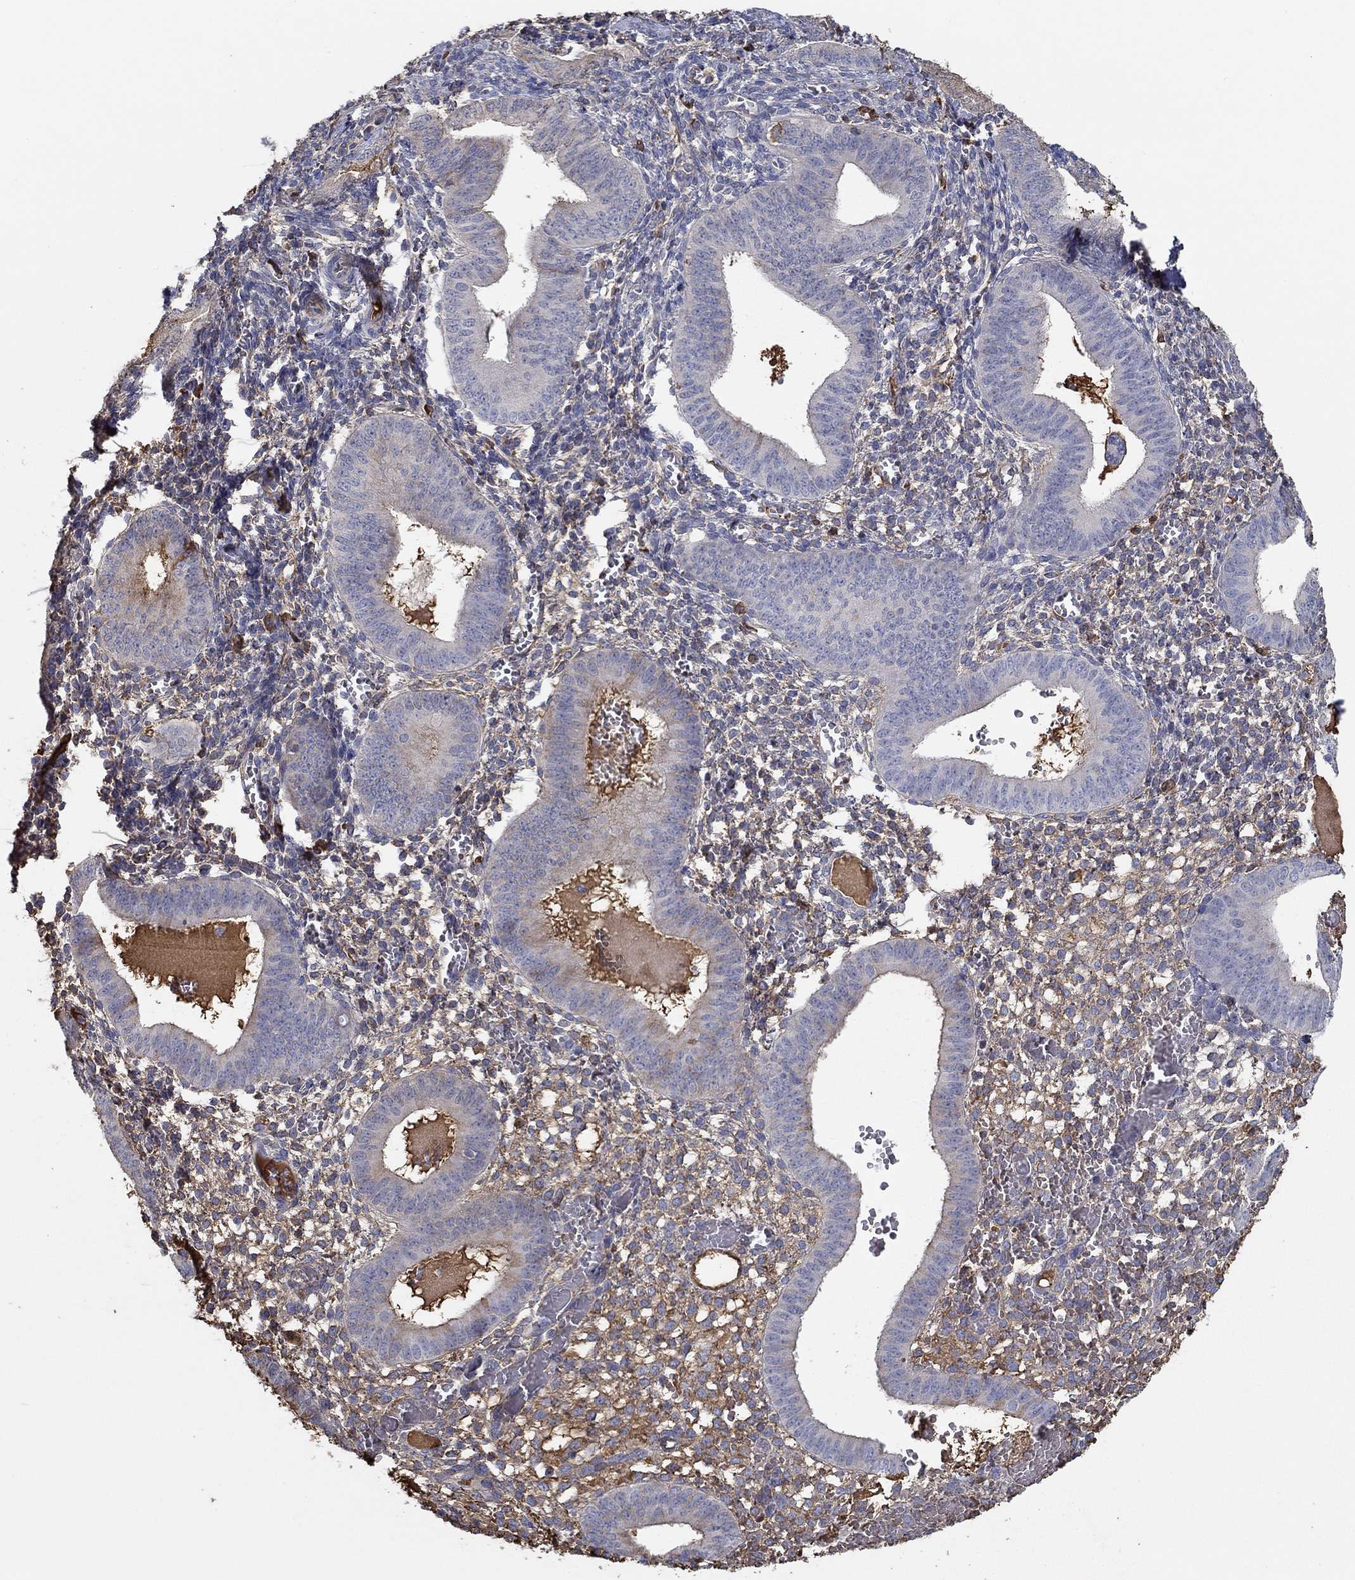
{"staining": {"intensity": "moderate", "quantity": "<25%", "location": "cytoplasmic/membranous"}, "tissue": "endometrium", "cell_type": "Cells in endometrial stroma", "image_type": "normal", "snomed": [{"axis": "morphology", "description": "Normal tissue, NOS"}, {"axis": "topography", "description": "Endometrium"}], "caption": "Protein expression analysis of normal human endometrium reveals moderate cytoplasmic/membranous staining in approximately <25% of cells in endometrial stroma. (DAB (3,3'-diaminobenzidine) IHC, brown staining for protein, blue staining for nuclei).", "gene": "IL10", "patient": {"sex": "female", "age": 42}}